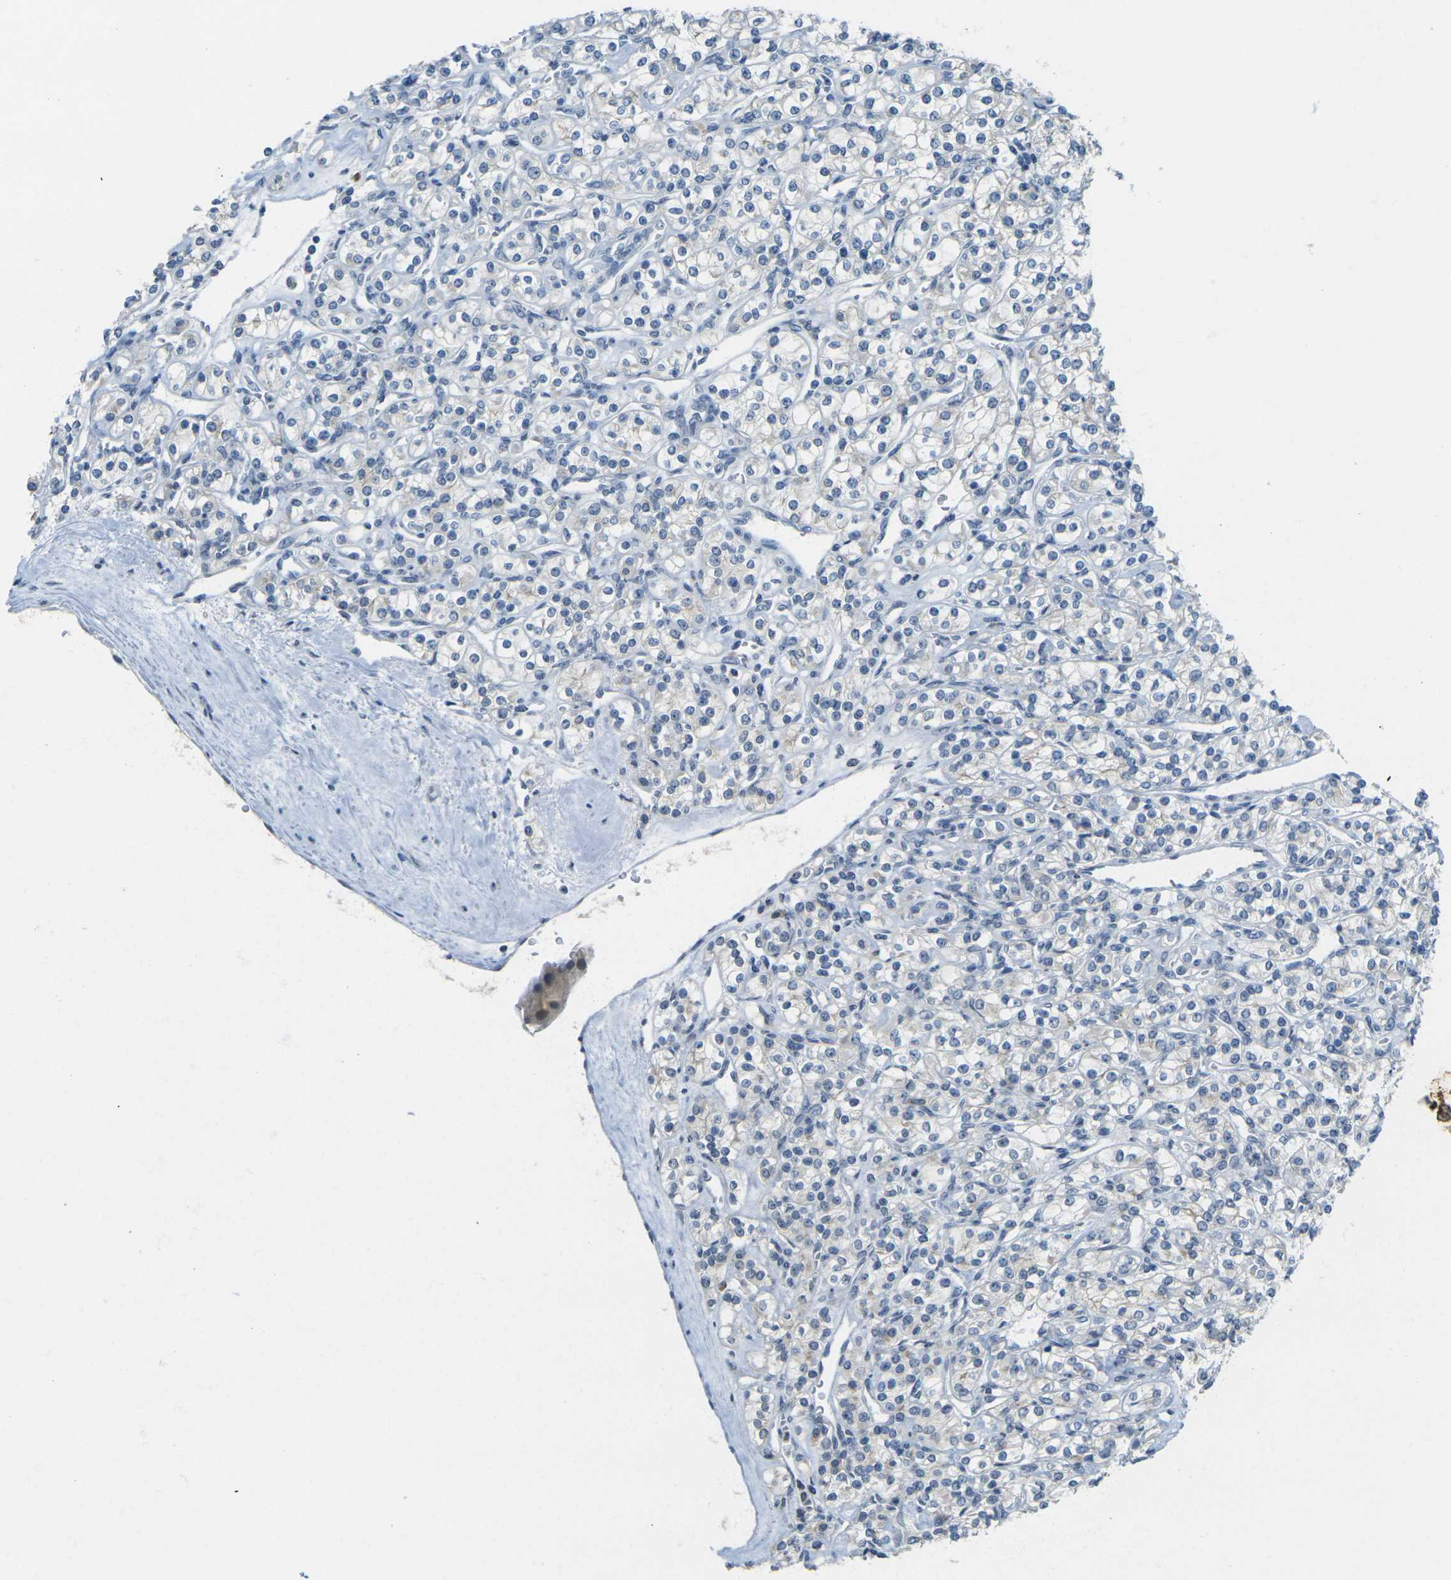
{"staining": {"intensity": "negative", "quantity": "none", "location": "none"}, "tissue": "renal cancer", "cell_type": "Tumor cells", "image_type": "cancer", "snomed": [{"axis": "morphology", "description": "Adenocarcinoma, NOS"}, {"axis": "topography", "description": "Kidney"}], "caption": "Immunohistochemical staining of human renal cancer displays no significant expression in tumor cells.", "gene": "SPTBN2", "patient": {"sex": "male", "age": 77}}